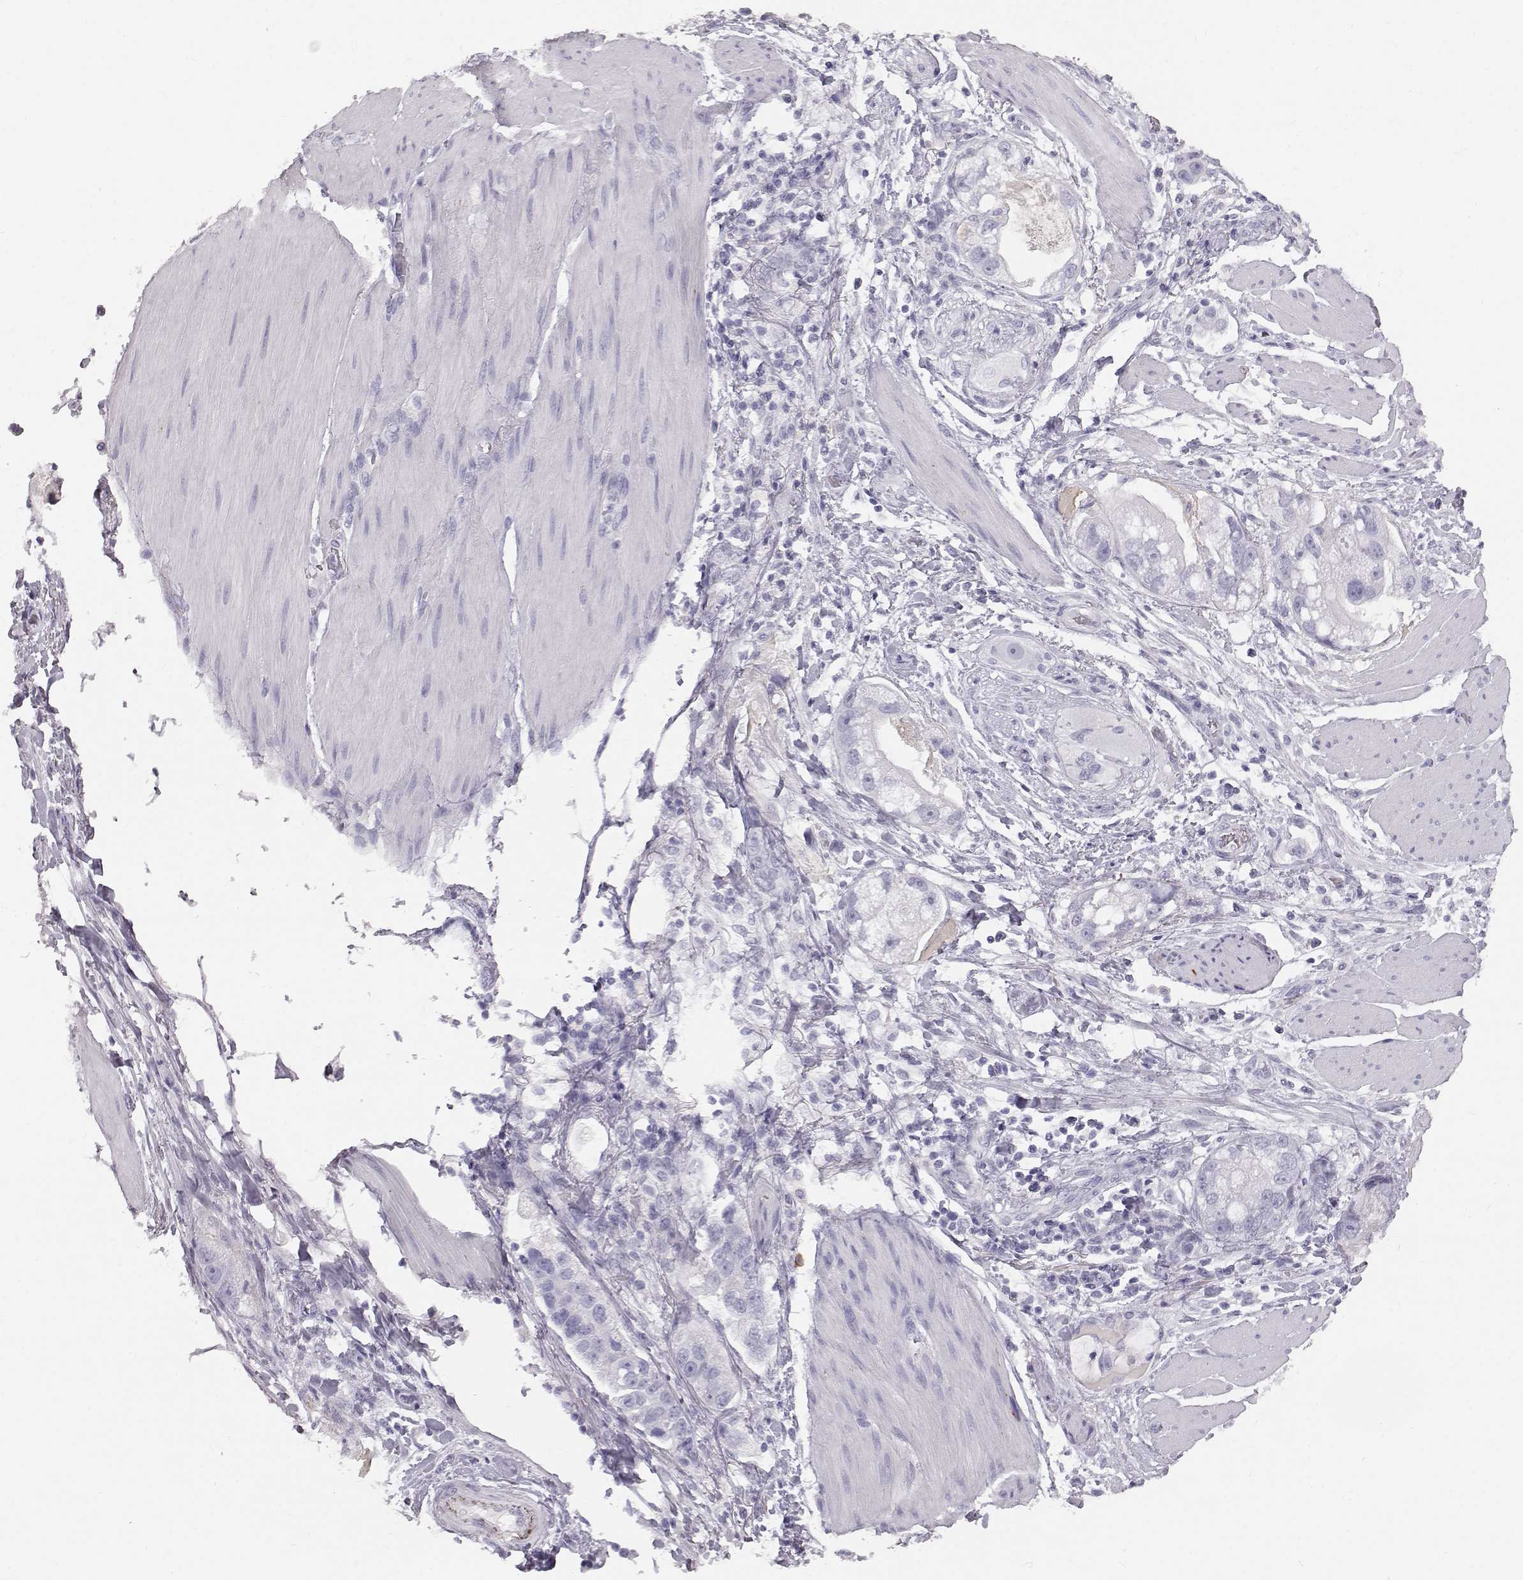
{"staining": {"intensity": "negative", "quantity": "none", "location": "none"}, "tissue": "stomach cancer", "cell_type": "Tumor cells", "image_type": "cancer", "snomed": [{"axis": "morphology", "description": "Adenocarcinoma, NOS"}, {"axis": "topography", "description": "Stomach"}], "caption": "IHC micrograph of neoplastic tissue: human stomach cancer stained with DAB (3,3'-diaminobenzidine) exhibits no significant protein staining in tumor cells. Nuclei are stained in blue.", "gene": "KRTAP16-1", "patient": {"sex": "male", "age": 59}}